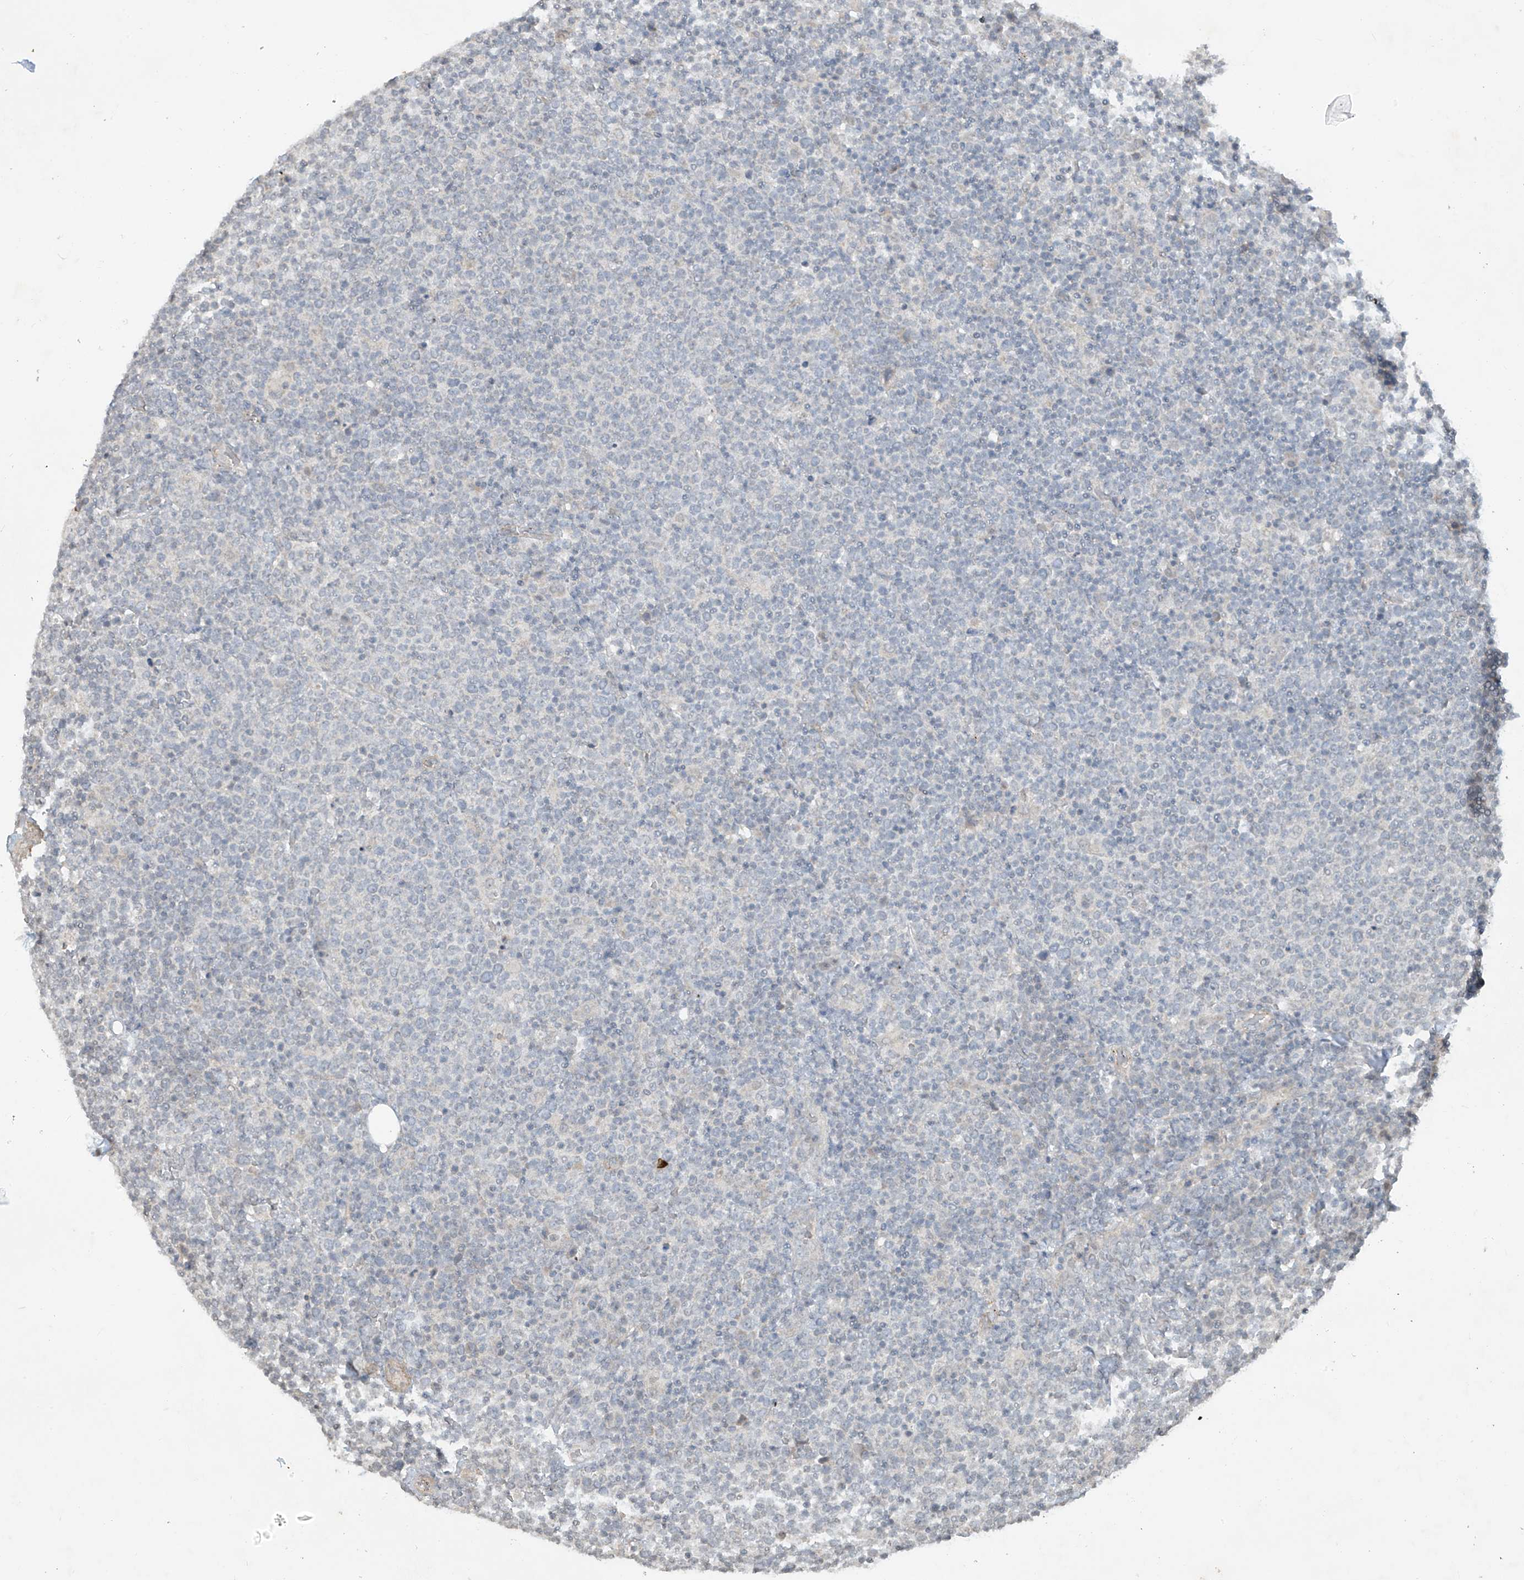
{"staining": {"intensity": "negative", "quantity": "none", "location": "none"}, "tissue": "lymphoma", "cell_type": "Tumor cells", "image_type": "cancer", "snomed": [{"axis": "morphology", "description": "Malignant lymphoma, non-Hodgkin's type, High grade"}, {"axis": "topography", "description": "Lymph node"}], "caption": "An IHC photomicrograph of lymphoma is shown. There is no staining in tumor cells of lymphoma. The staining is performed using DAB (3,3'-diaminobenzidine) brown chromogen with nuclei counter-stained in using hematoxylin.", "gene": "DGKQ", "patient": {"sex": "male", "age": 61}}